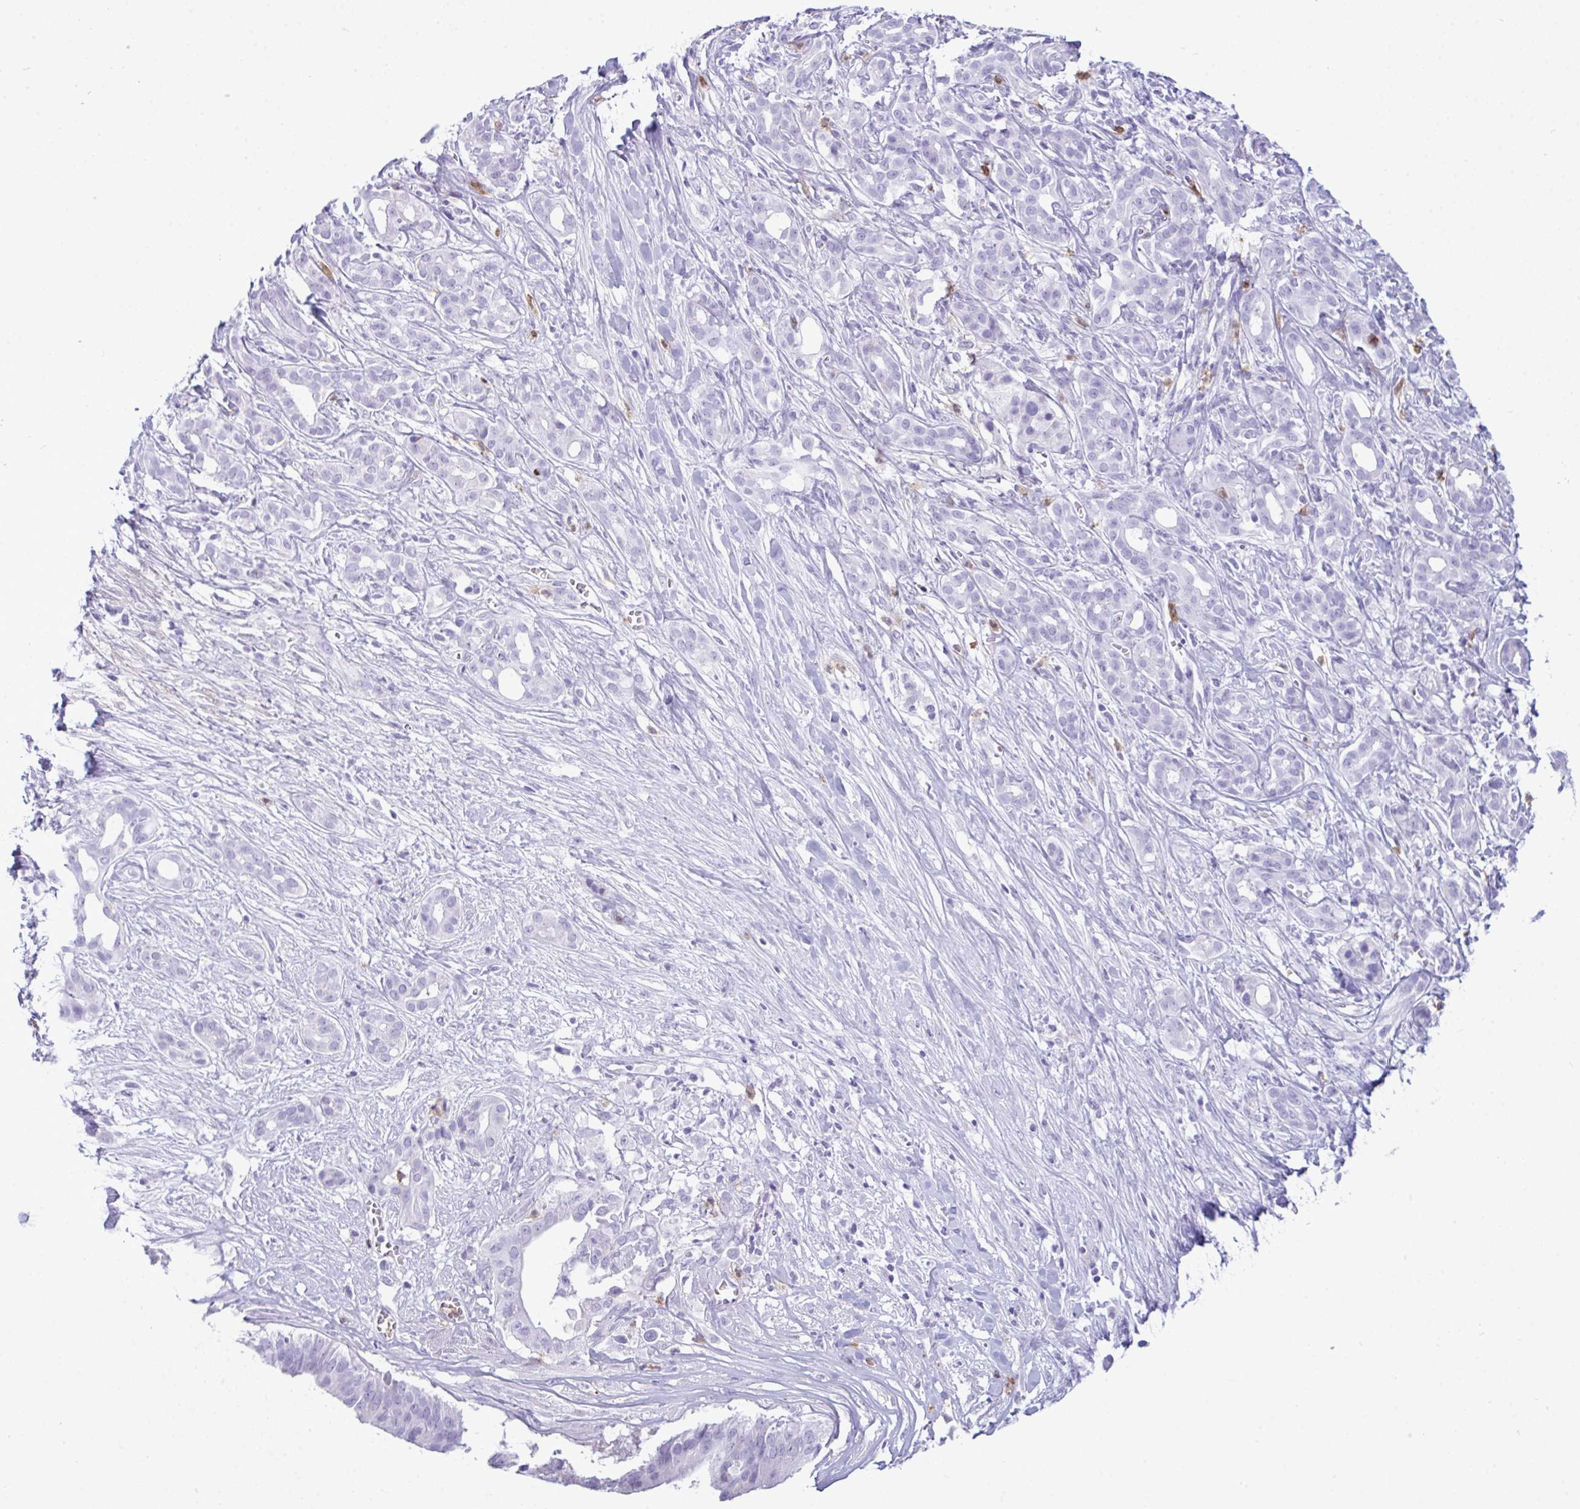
{"staining": {"intensity": "negative", "quantity": "none", "location": "none"}, "tissue": "pancreatic cancer", "cell_type": "Tumor cells", "image_type": "cancer", "snomed": [{"axis": "morphology", "description": "Adenocarcinoma, NOS"}, {"axis": "topography", "description": "Pancreas"}], "caption": "Tumor cells are negative for brown protein staining in adenocarcinoma (pancreatic).", "gene": "ARHGAP42", "patient": {"sex": "male", "age": 61}}